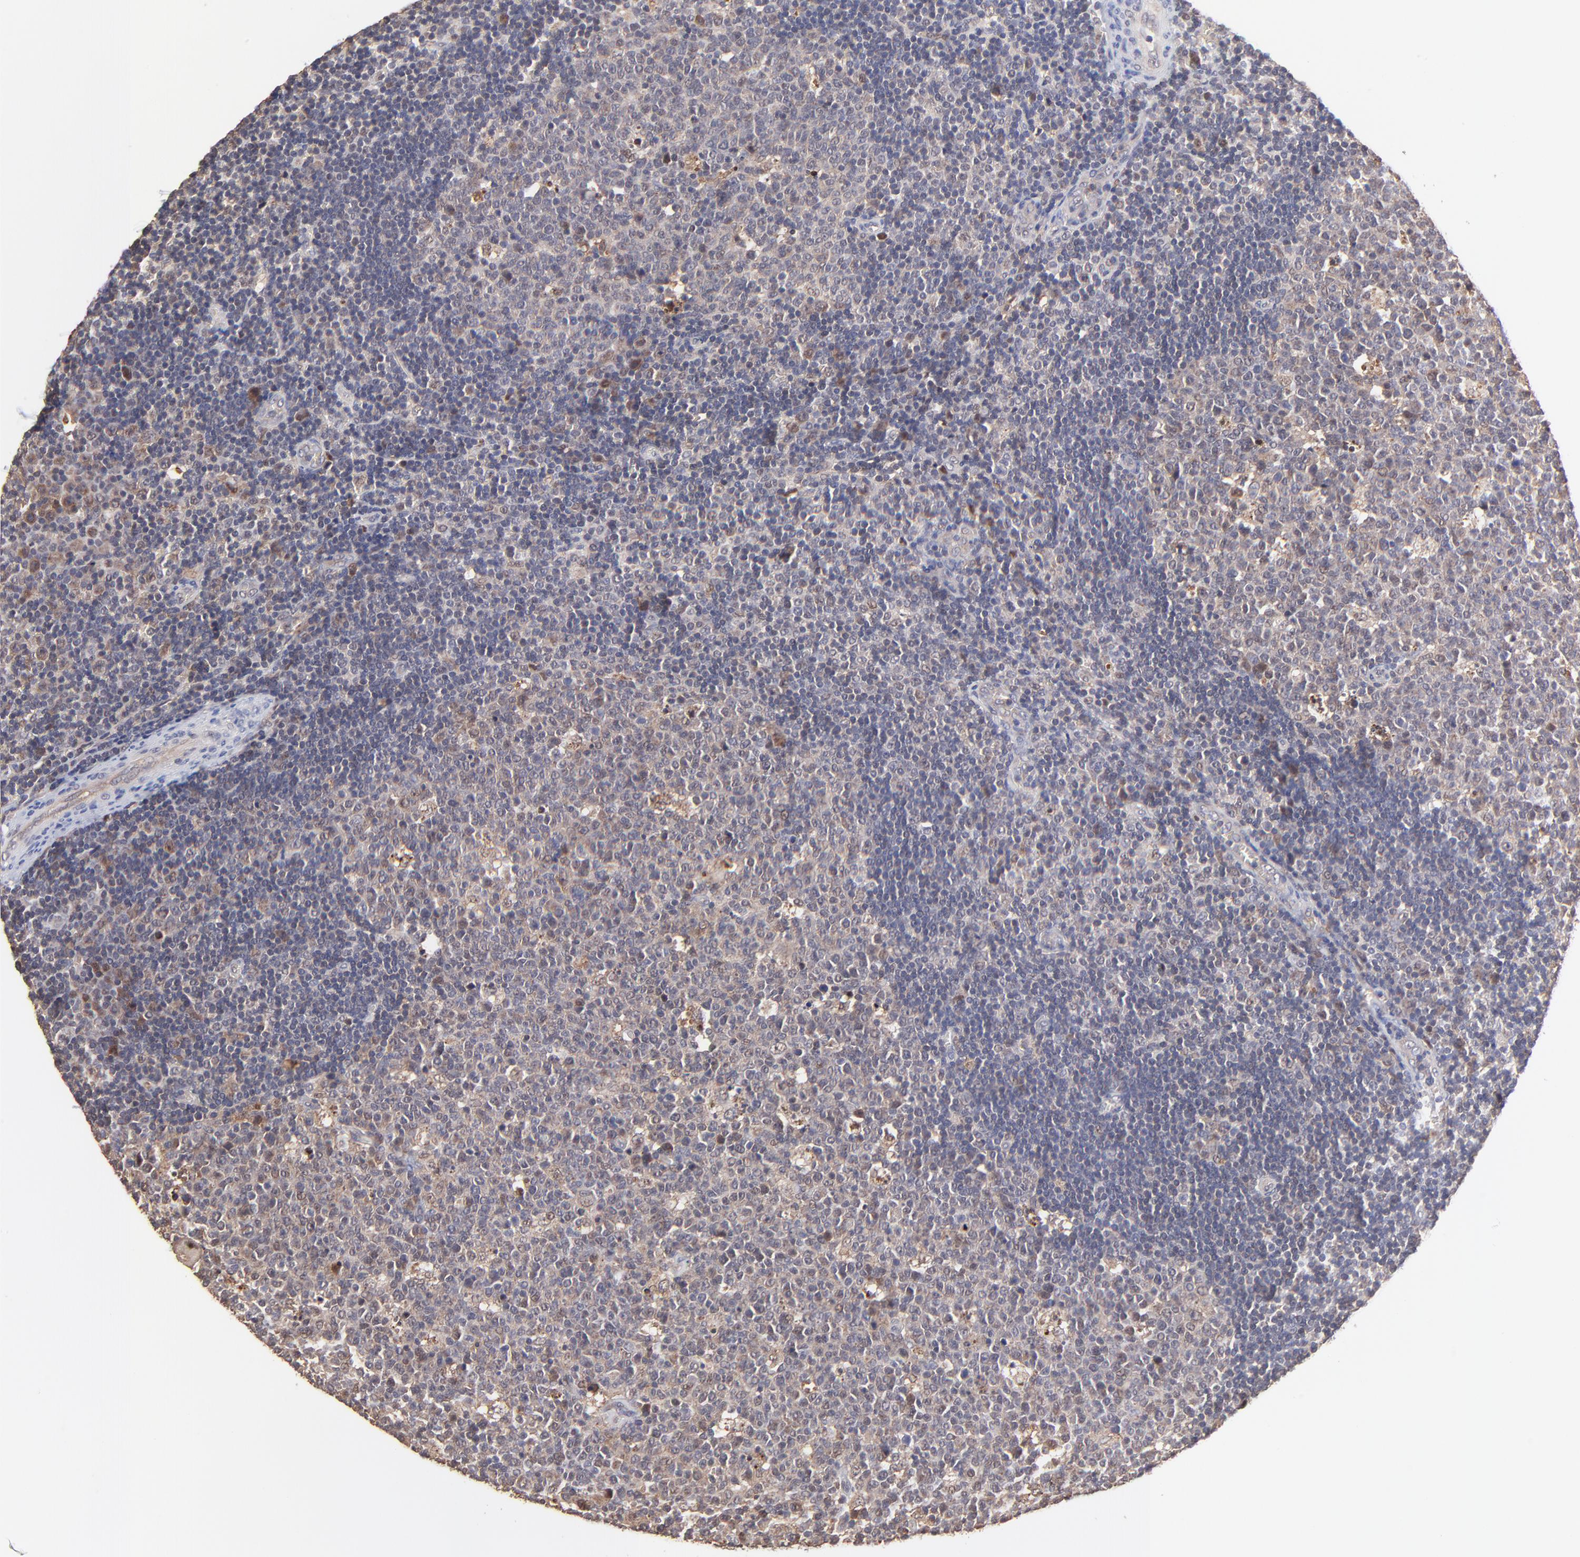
{"staining": {"intensity": "weak", "quantity": ">75%", "location": "cytoplasmic/membranous"}, "tissue": "lymph node", "cell_type": "Germinal center cells", "image_type": "normal", "snomed": [{"axis": "morphology", "description": "Normal tissue, NOS"}, {"axis": "topography", "description": "Lymph node"}, {"axis": "topography", "description": "Salivary gland"}], "caption": "Immunohistochemistry (IHC) of normal human lymph node demonstrates low levels of weak cytoplasmic/membranous positivity in about >75% of germinal center cells. The staining was performed using DAB (3,3'-diaminobenzidine), with brown indicating positive protein expression. Nuclei are stained blue with hematoxylin.", "gene": "PSMA6", "patient": {"sex": "male", "age": 8}}